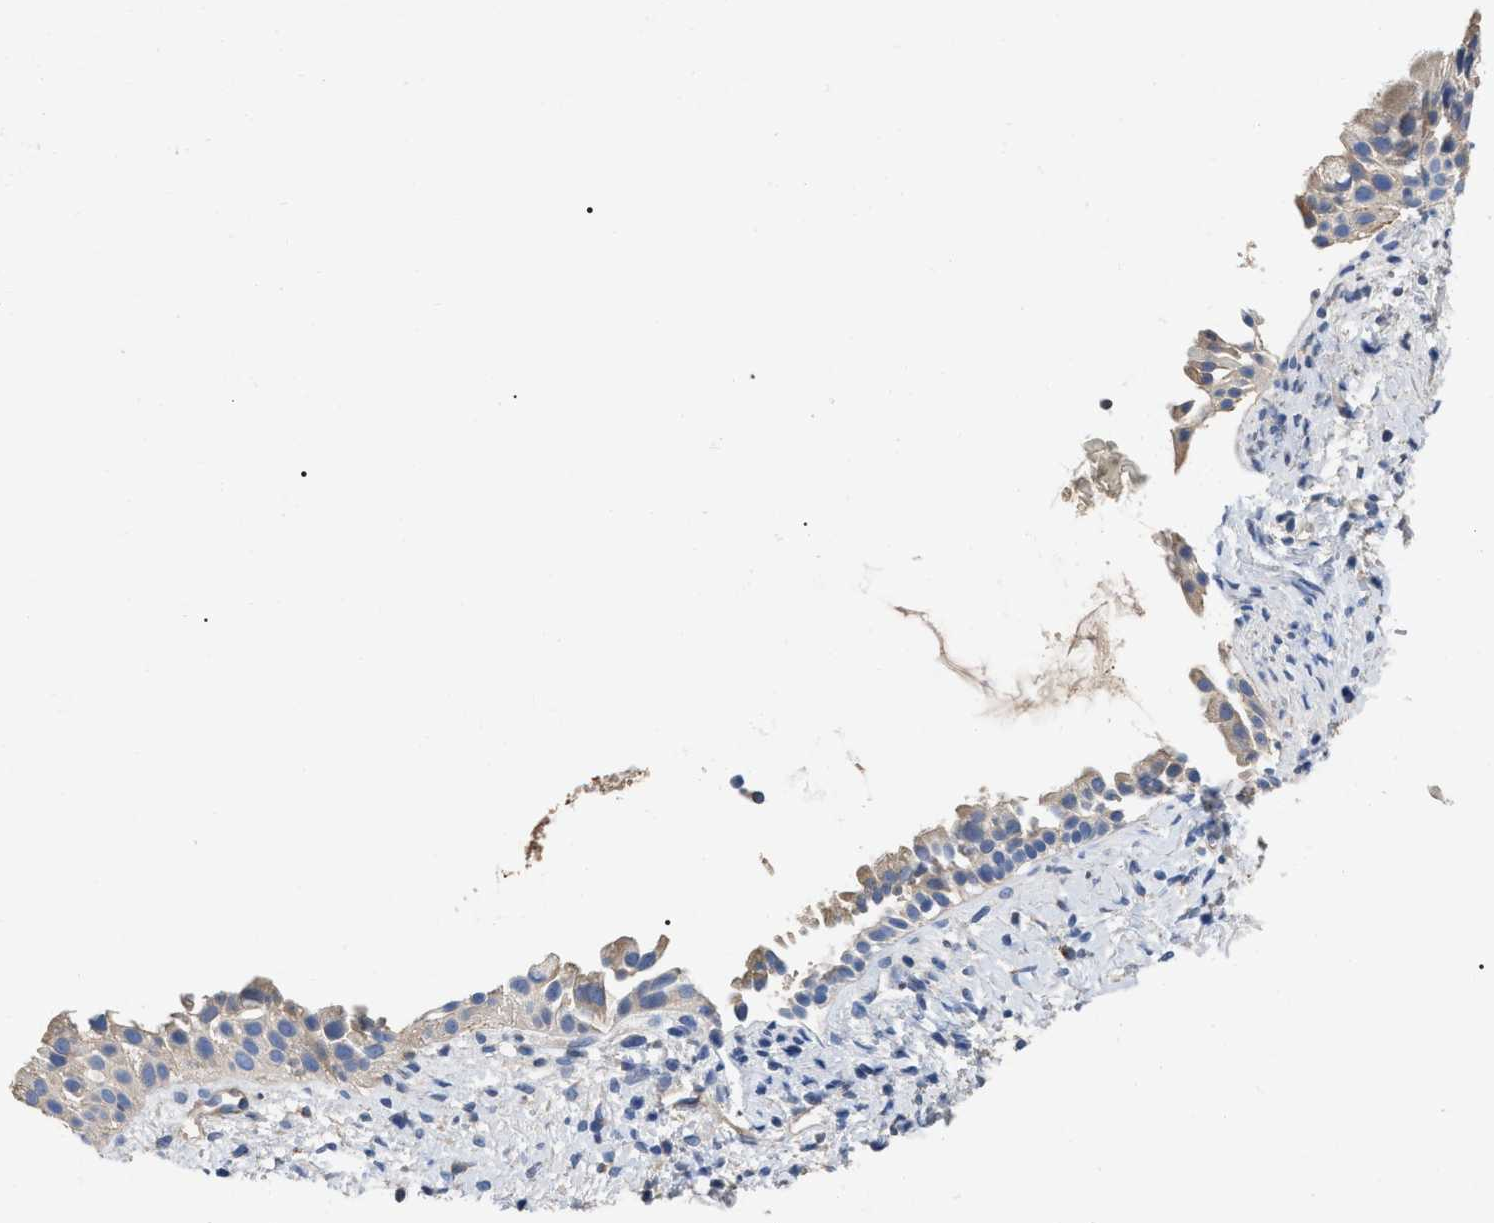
{"staining": {"intensity": "moderate", "quantity": ">75%", "location": "cytoplasmic/membranous"}, "tissue": "nasopharynx", "cell_type": "Respiratory epithelial cells", "image_type": "normal", "snomed": [{"axis": "morphology", "description": "Normal tissue, NOS"}, {"axis": "topography", "description": "Nasopharynx"}], "caption": "Immunohistochemical staining of unremarkable human nasopharynx shows medium levels of moderate cytoplasmic/membranous expression in approximately >75% of respiratory epithelial cells.", "gene": "RAP1GDS1", "patient": {"sex": "male", "age": 22}}